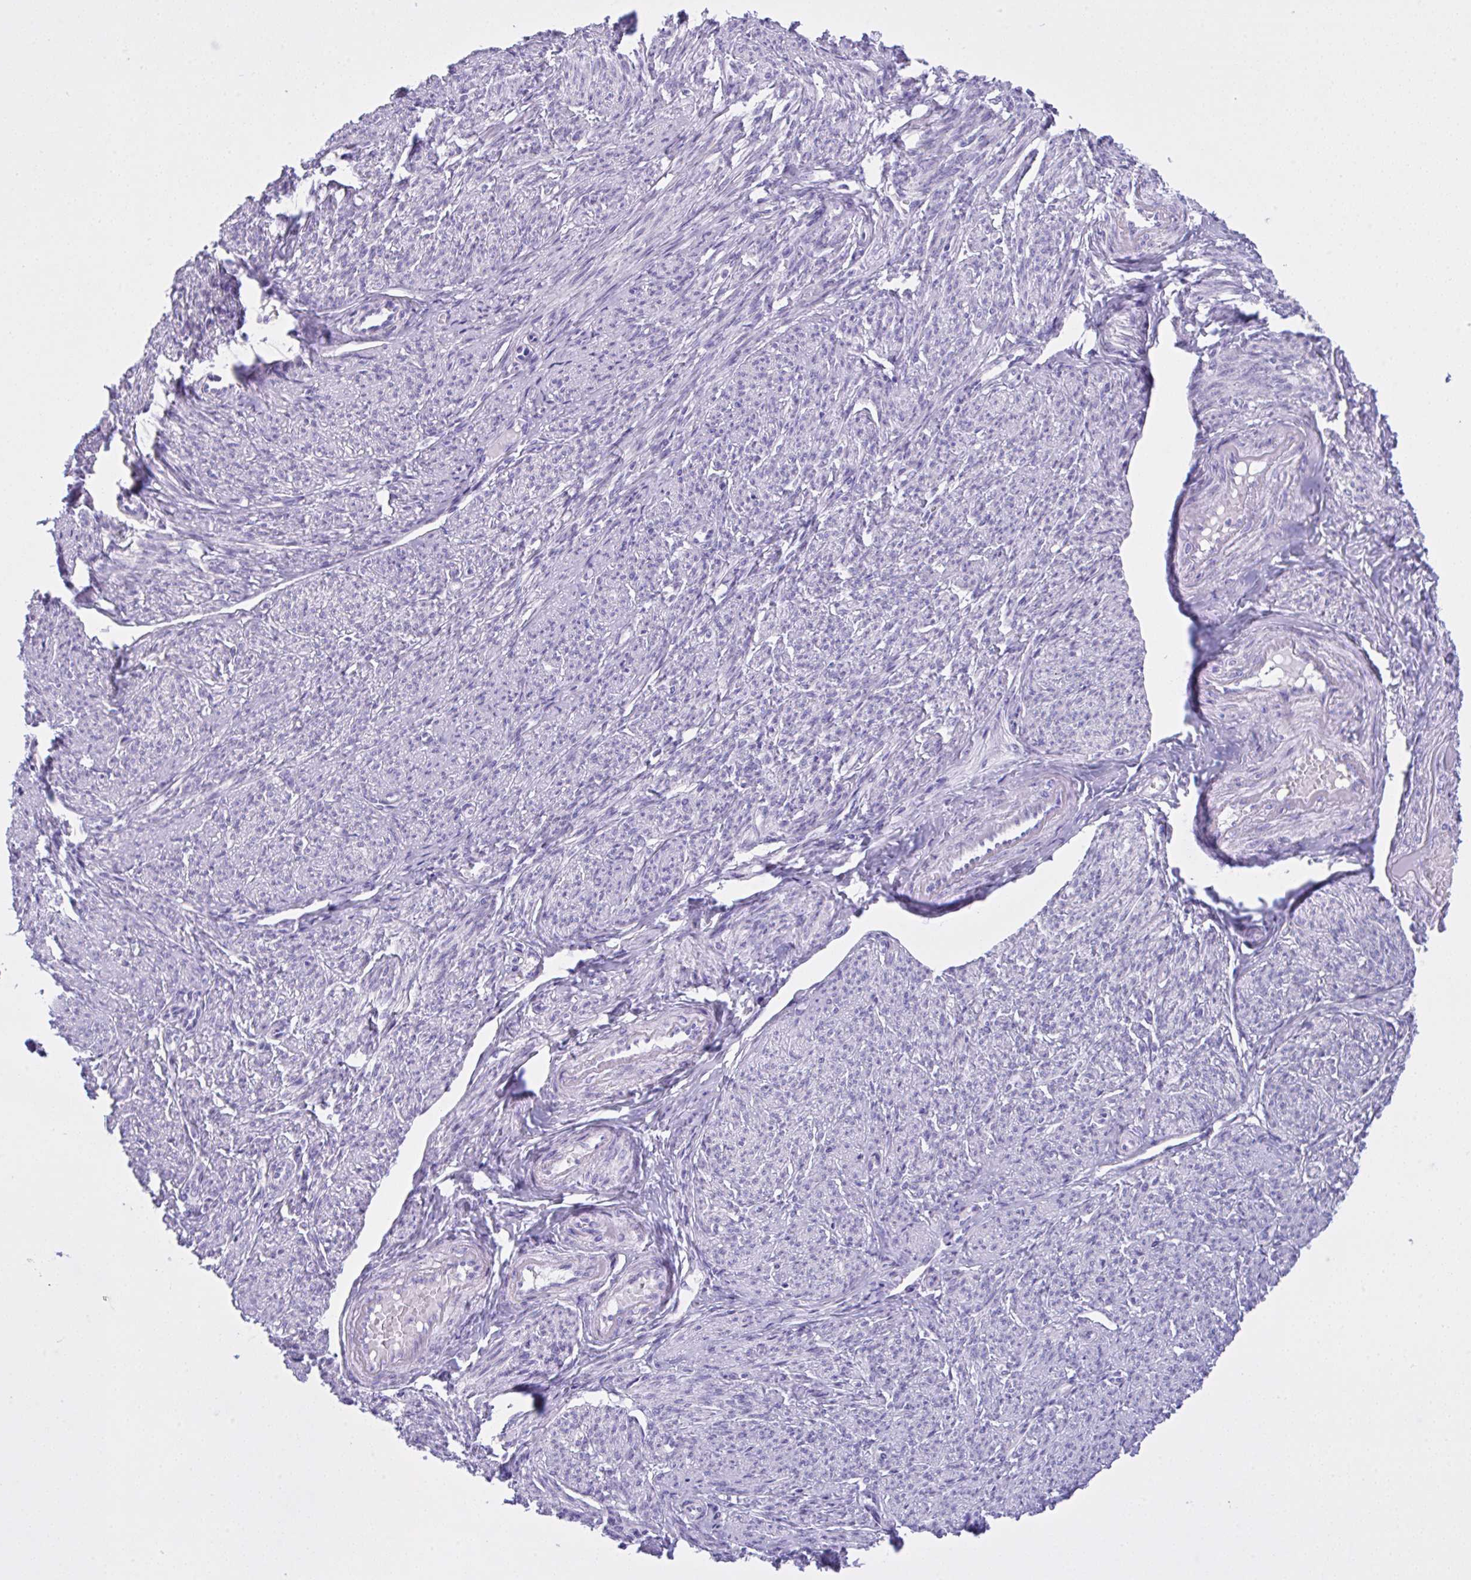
{"staining": {"intensity": "negative", "quantity": "none", "location": "none"}, "tissue": "smooth muscle", "cell_type": "Smooth muscle cells", "image_type": "normal", "snomed": [{"axis": "morphology", "description": "Normal tissue, NOS"}, {"axis": "topography", "description": "Smooth muscle"}], "caption": "Photomicrograph shows no protein expression in smooth muscle cells of unremarkable smooth muscle. (DAB immunohistochemistry (IHC), high magnification).", "gene": "YBX2", "patient": {"sex": "female", "age": 65}}